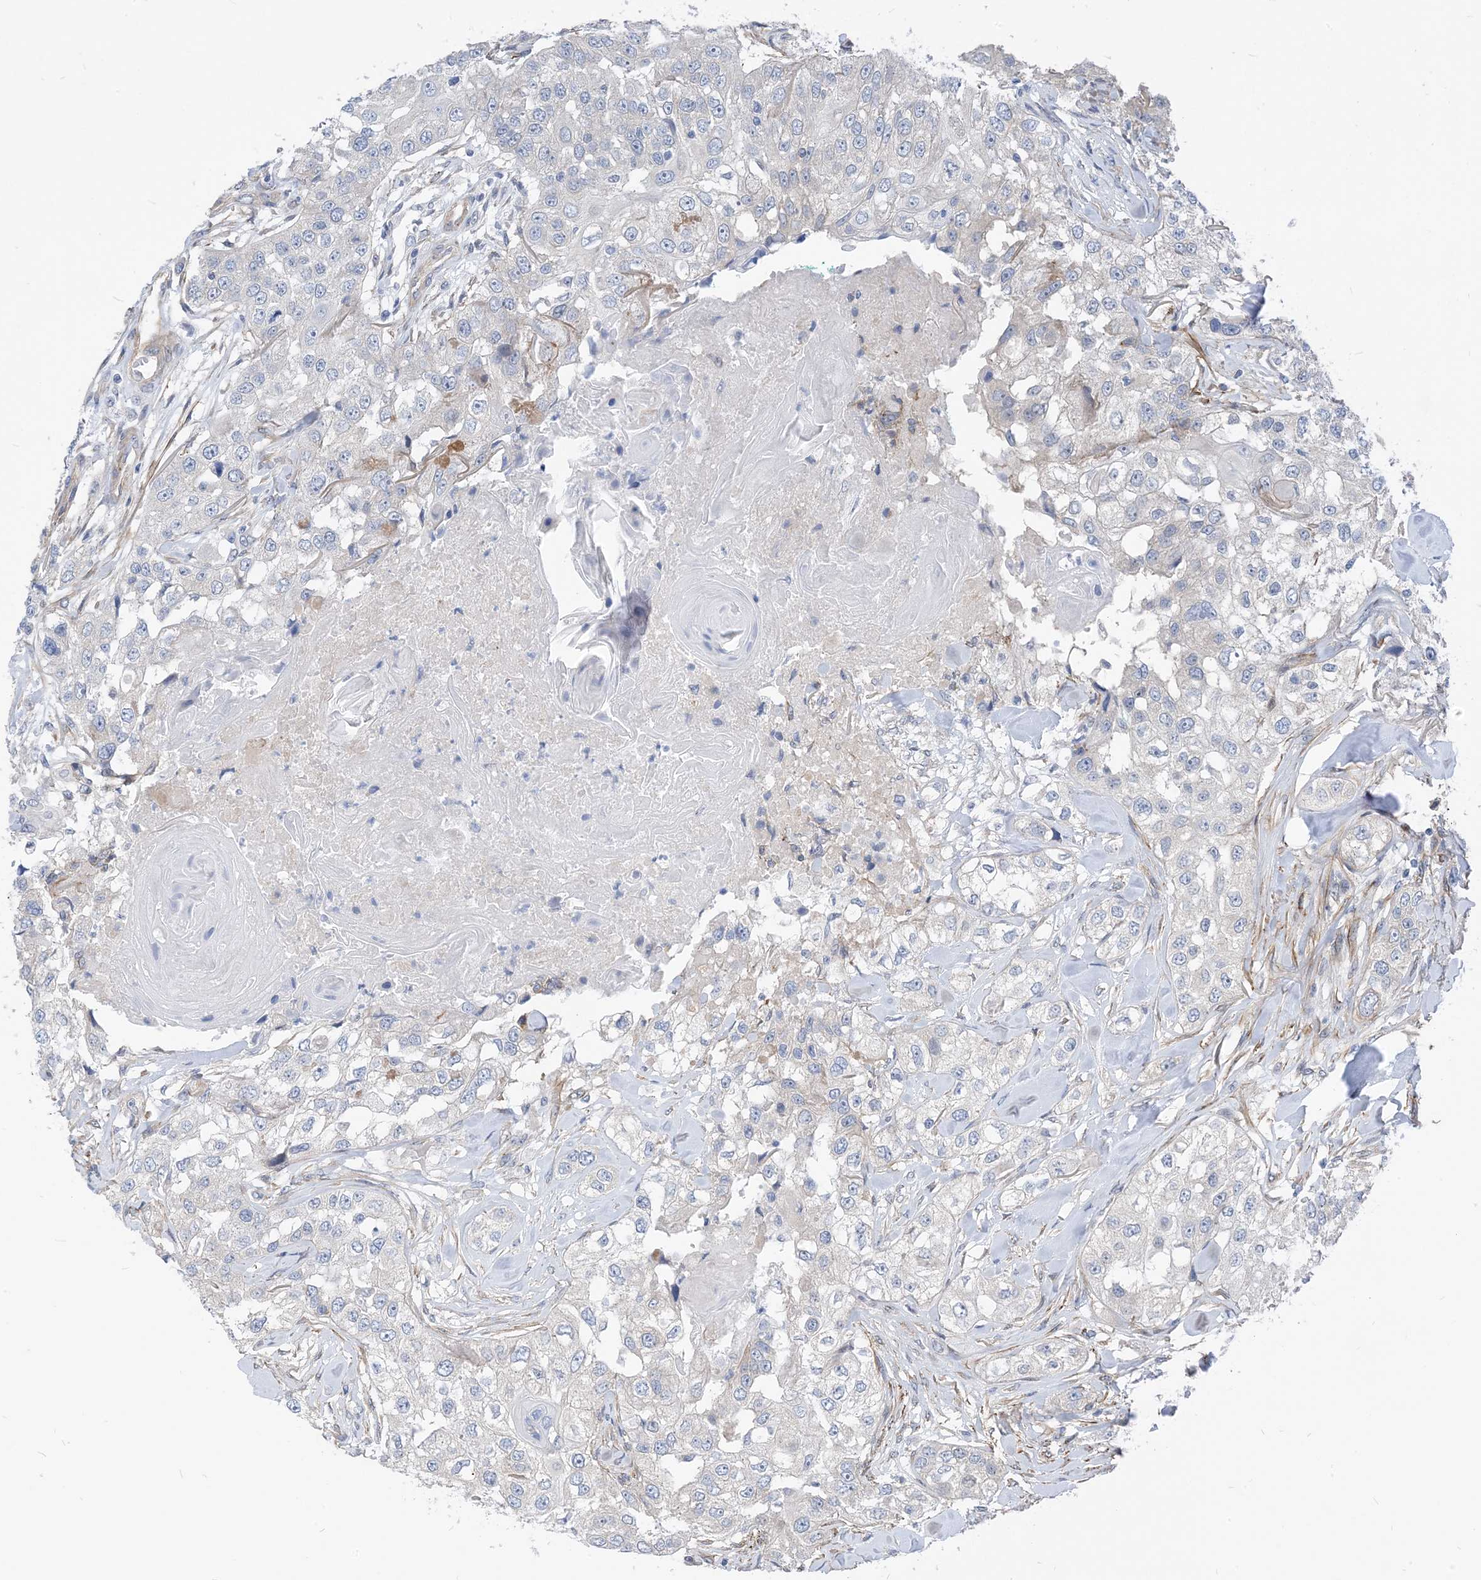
{"staining": {"intensity": "negative", "quantity": "none", "location": "none"}, "tissue": "head and neck cancer", "cell_type": "Tumor cells", "image_type": "cancer", "snomed": [{"axis": "morphology", "description": "Normal tissue, NOS"}, {"axis": "morphology", "description": "Squamous cell carcinoma, NOS"}, {"axis": "topography", "description": "Skeletal muscle"}, {"axis": "topography", "description": "Head-Neck"}], "caption": "This image is of head and neck squamous cell carcinoma stained with immunohistochemistry to label a protein in brown with the nuclei are counter-stained blue. There is no staining in tumor cells.", "gene": "PLEKHA3", "patient": {"sex": "male", "age": 51}}